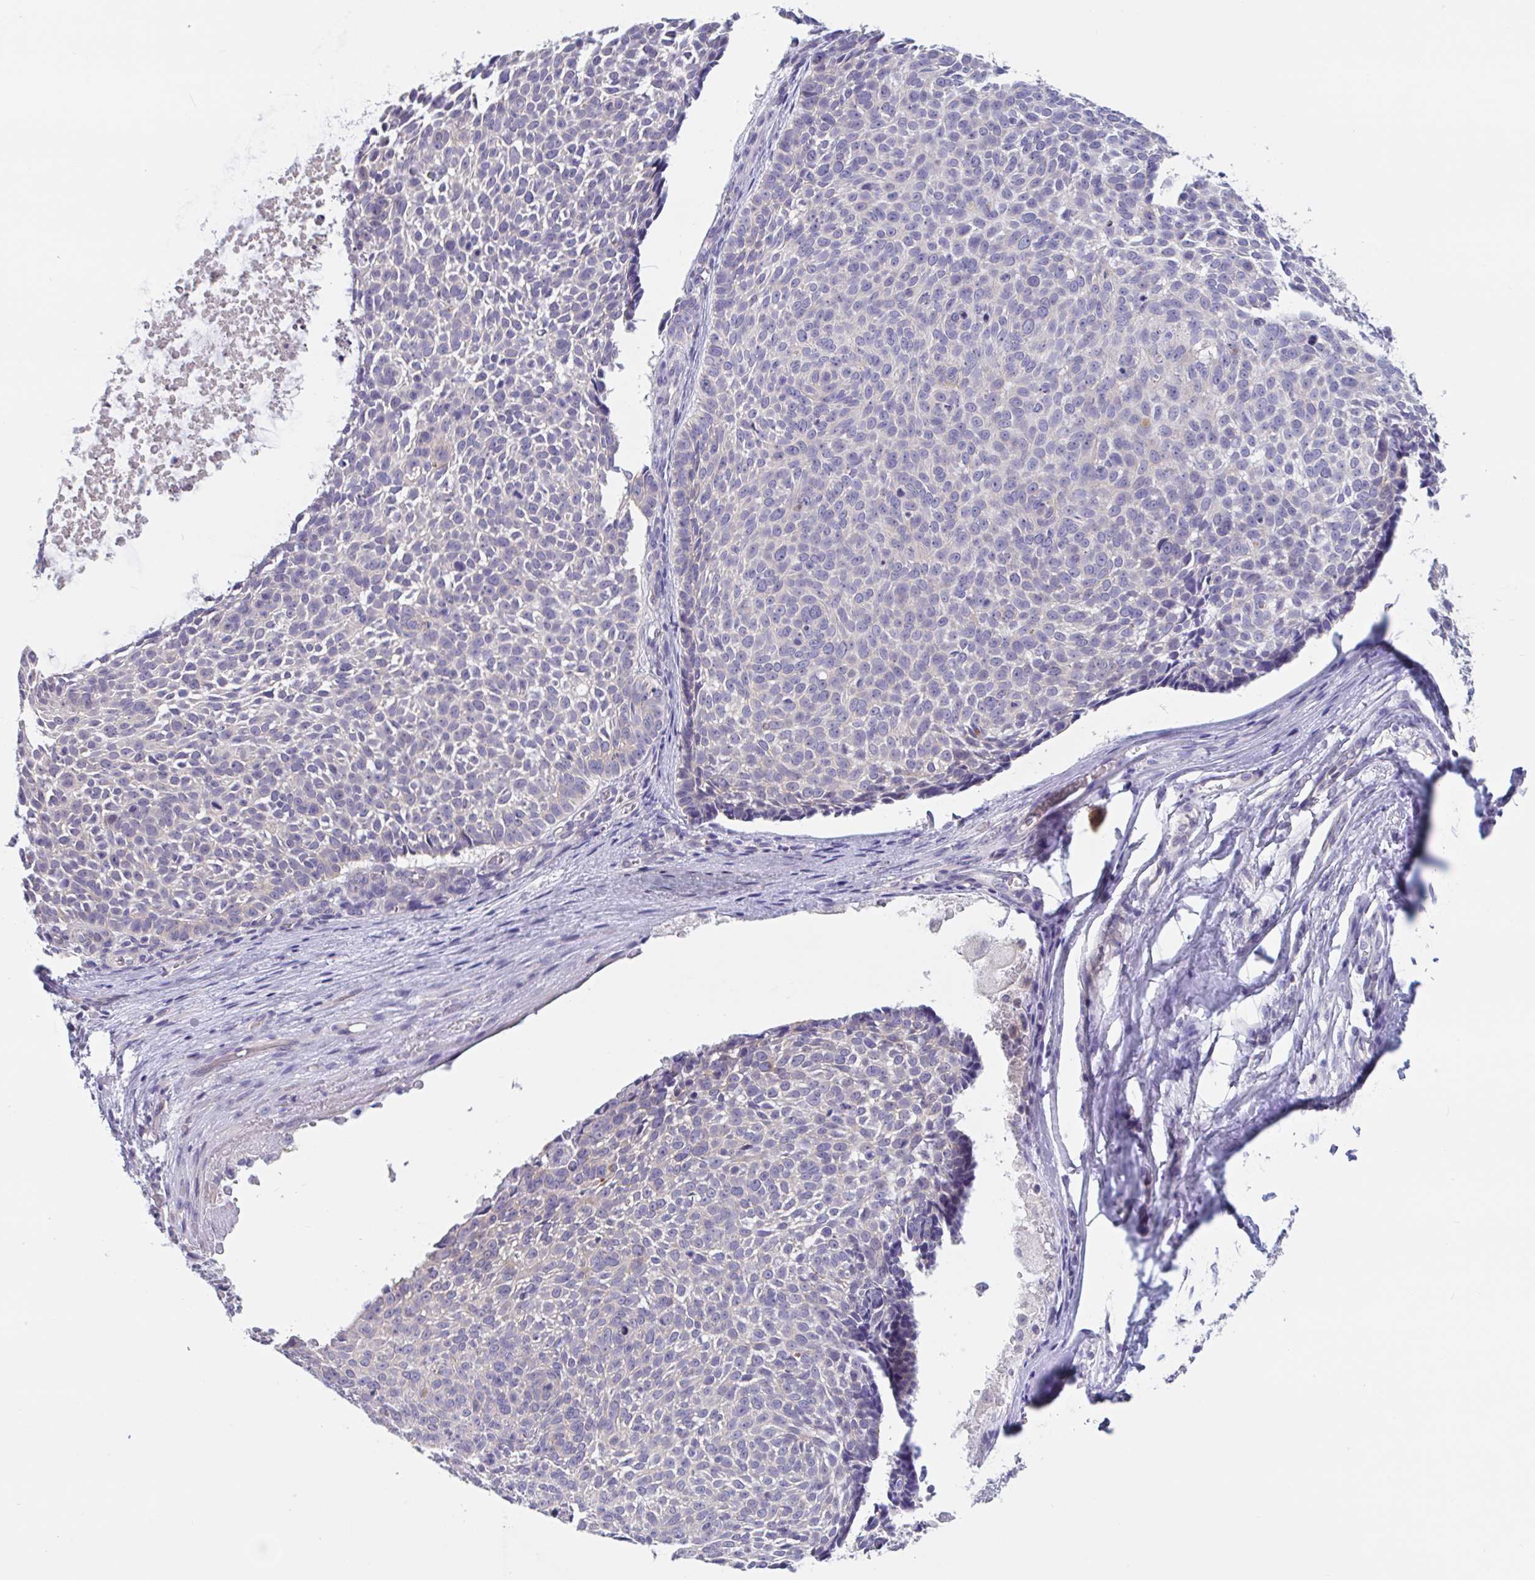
{"staining": {"intensity": "weak", "quantity": "<25%", "location": "cytoplasmic/membranous"}, "tissue": "skin cancer", "cell_type": "Tumor cells", "image_type": "cancer", "snomed": [{"axis": "morphology", "description": "Basal cell carcinoma"}, {"axis": "topography", "description": "Skin"}, {"axis": "topography", "description": "Skin of face"}, {"axis": "topography", "description": "Skin of nose"}], "caption": "Protein analysis of skin cancer exhibits no significant staining in tumor cells. Nuclei are stained in blue.", "gene": "UNKL", "patient": {"sex": "female", "age": 86}}